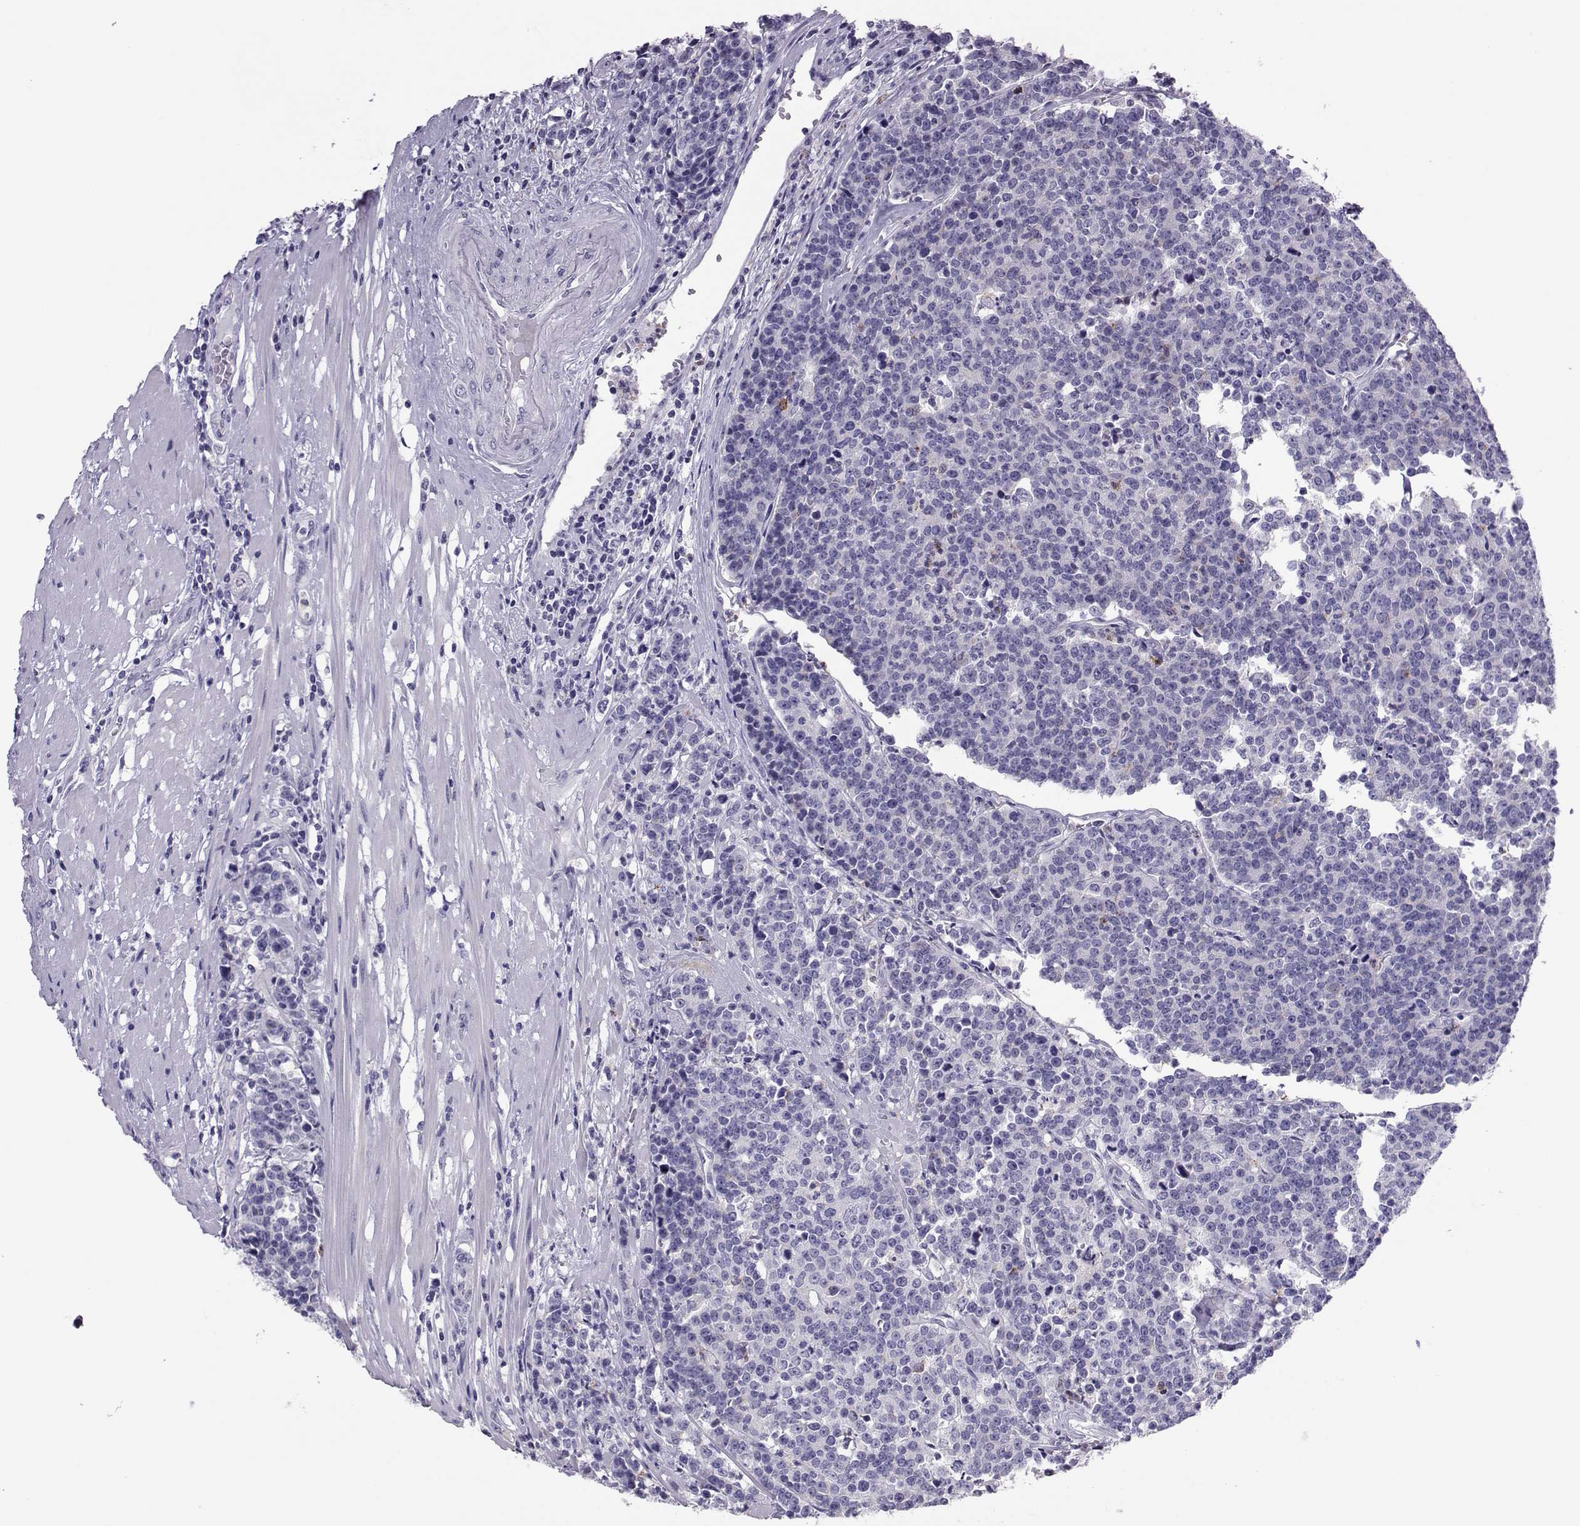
{"staining": {"intensity": "negative", "quantity": "none", "location": "none"}, "tissue": "prostate cancer", "cell_type": "Tumor cells", "image_type": "cancer", "snomed": [{"axis": "morphology", "description": "Adenocarcinoma, NOS"}, {"axis": "topography", "description": "Prostate"}], "caption": "High magnification brightfield microscopy of adenocarcinoma (prostate) stained with DAB (brown) and counterstained with hematoxylin (blue): tumor cells show no significant expression. (DAB IHC with hematoxylin counter stain).", "gene": "TRPM7", "patient": {"sex": "male", "age": 67}}